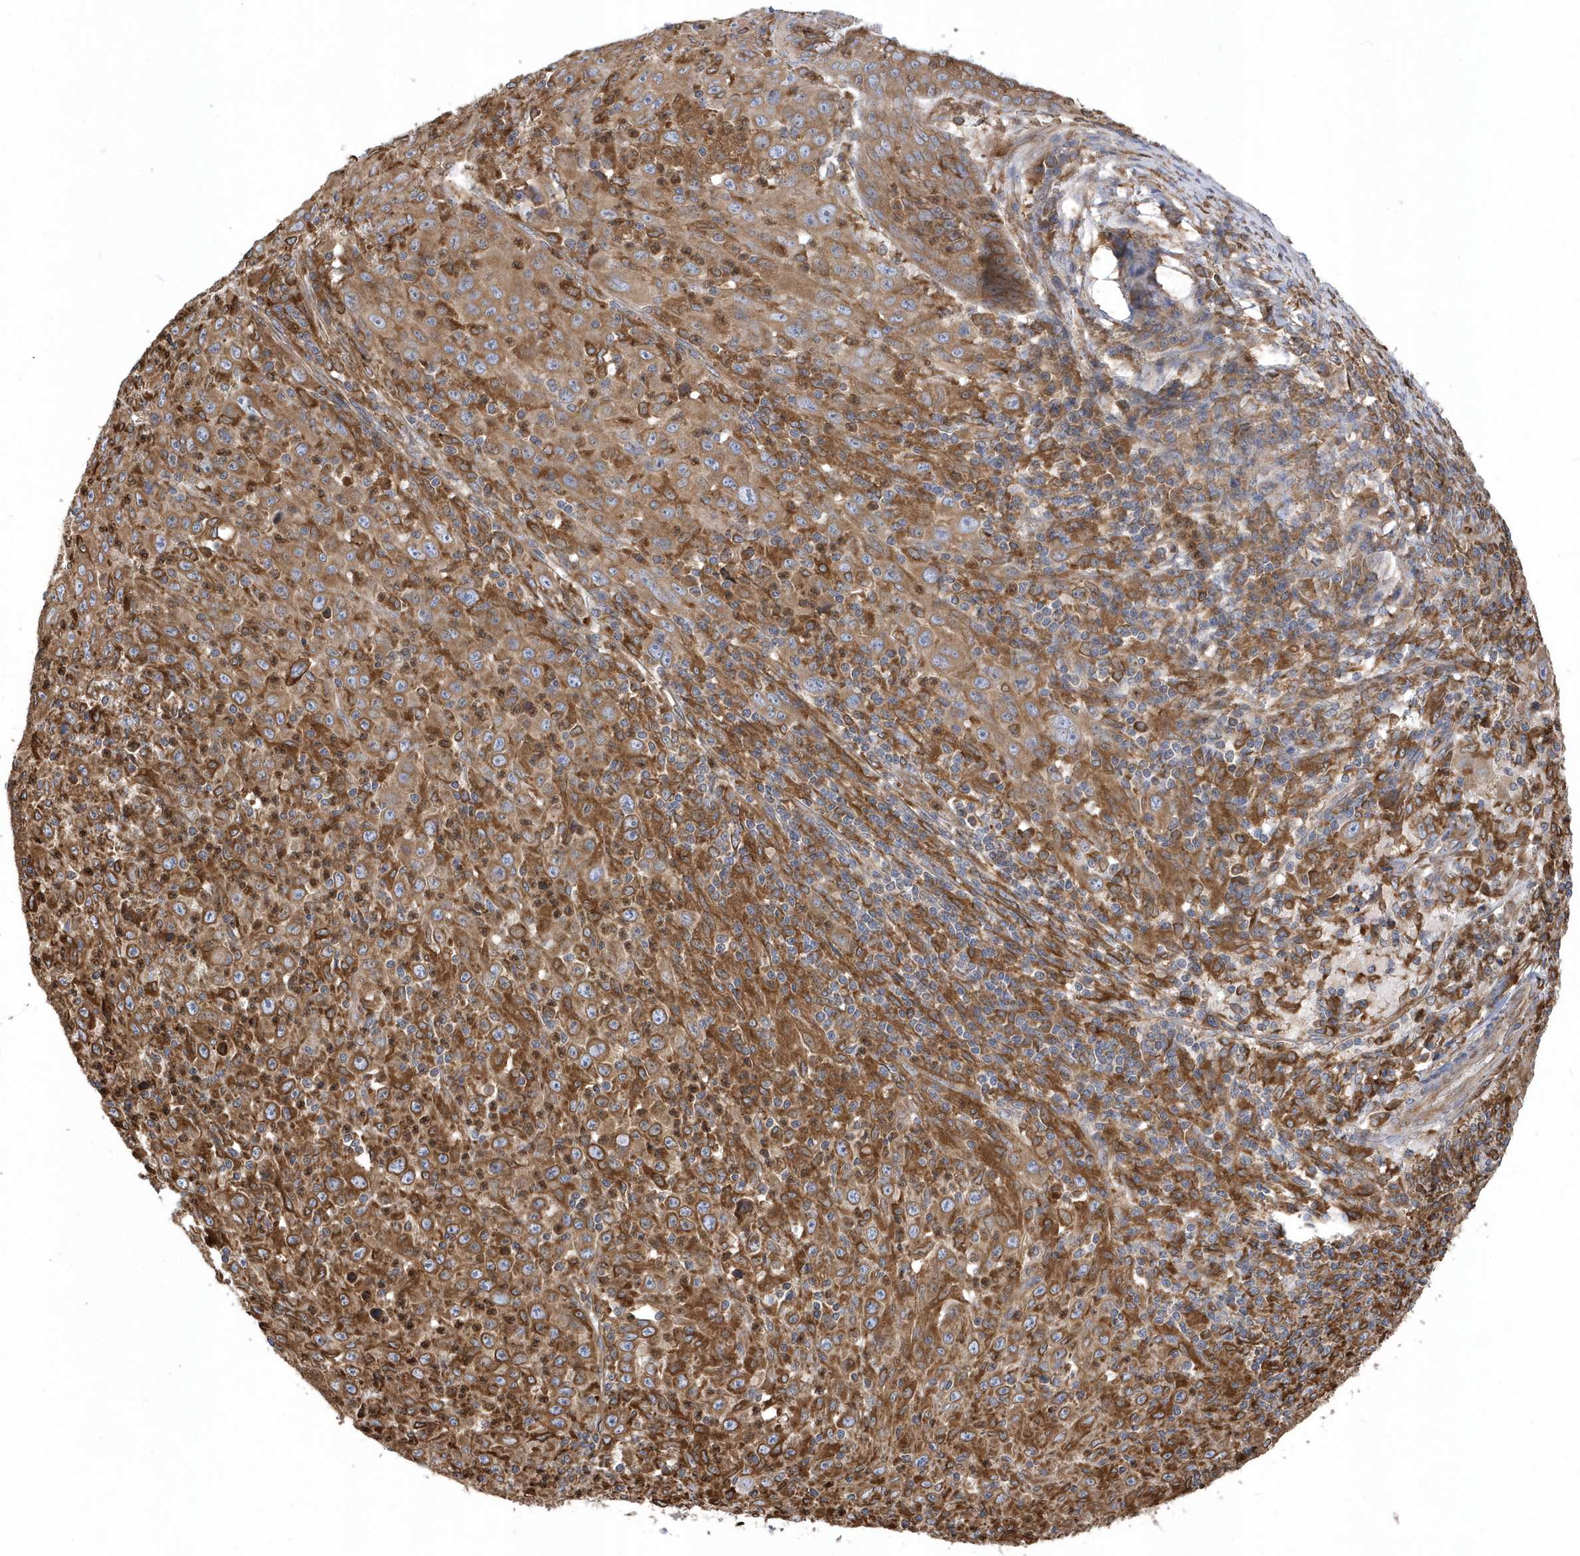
{"staining": {"intensity": "moderate", "quantity": ">75%", "location": "cytoplasmic/membranous"}, "tissue": "melanoma", "cell_type": "Tumor cells", "image_type": "cancer", "snomed": [{"axis": "morphology", "description": "Malignant melanoma, Metastatic site"}, {"axis": "topography", "description": "Skin"}], "caption": "A photomicrograph showing moderate cytoplasmic/membranous positivity in approximately >75% of tumor cells in malignant melanoma (metastatic site), as visualized by brown immunohistochemical staining.", "gene": "VAMP7", "patient": {"sex": "female", "age": 56}}